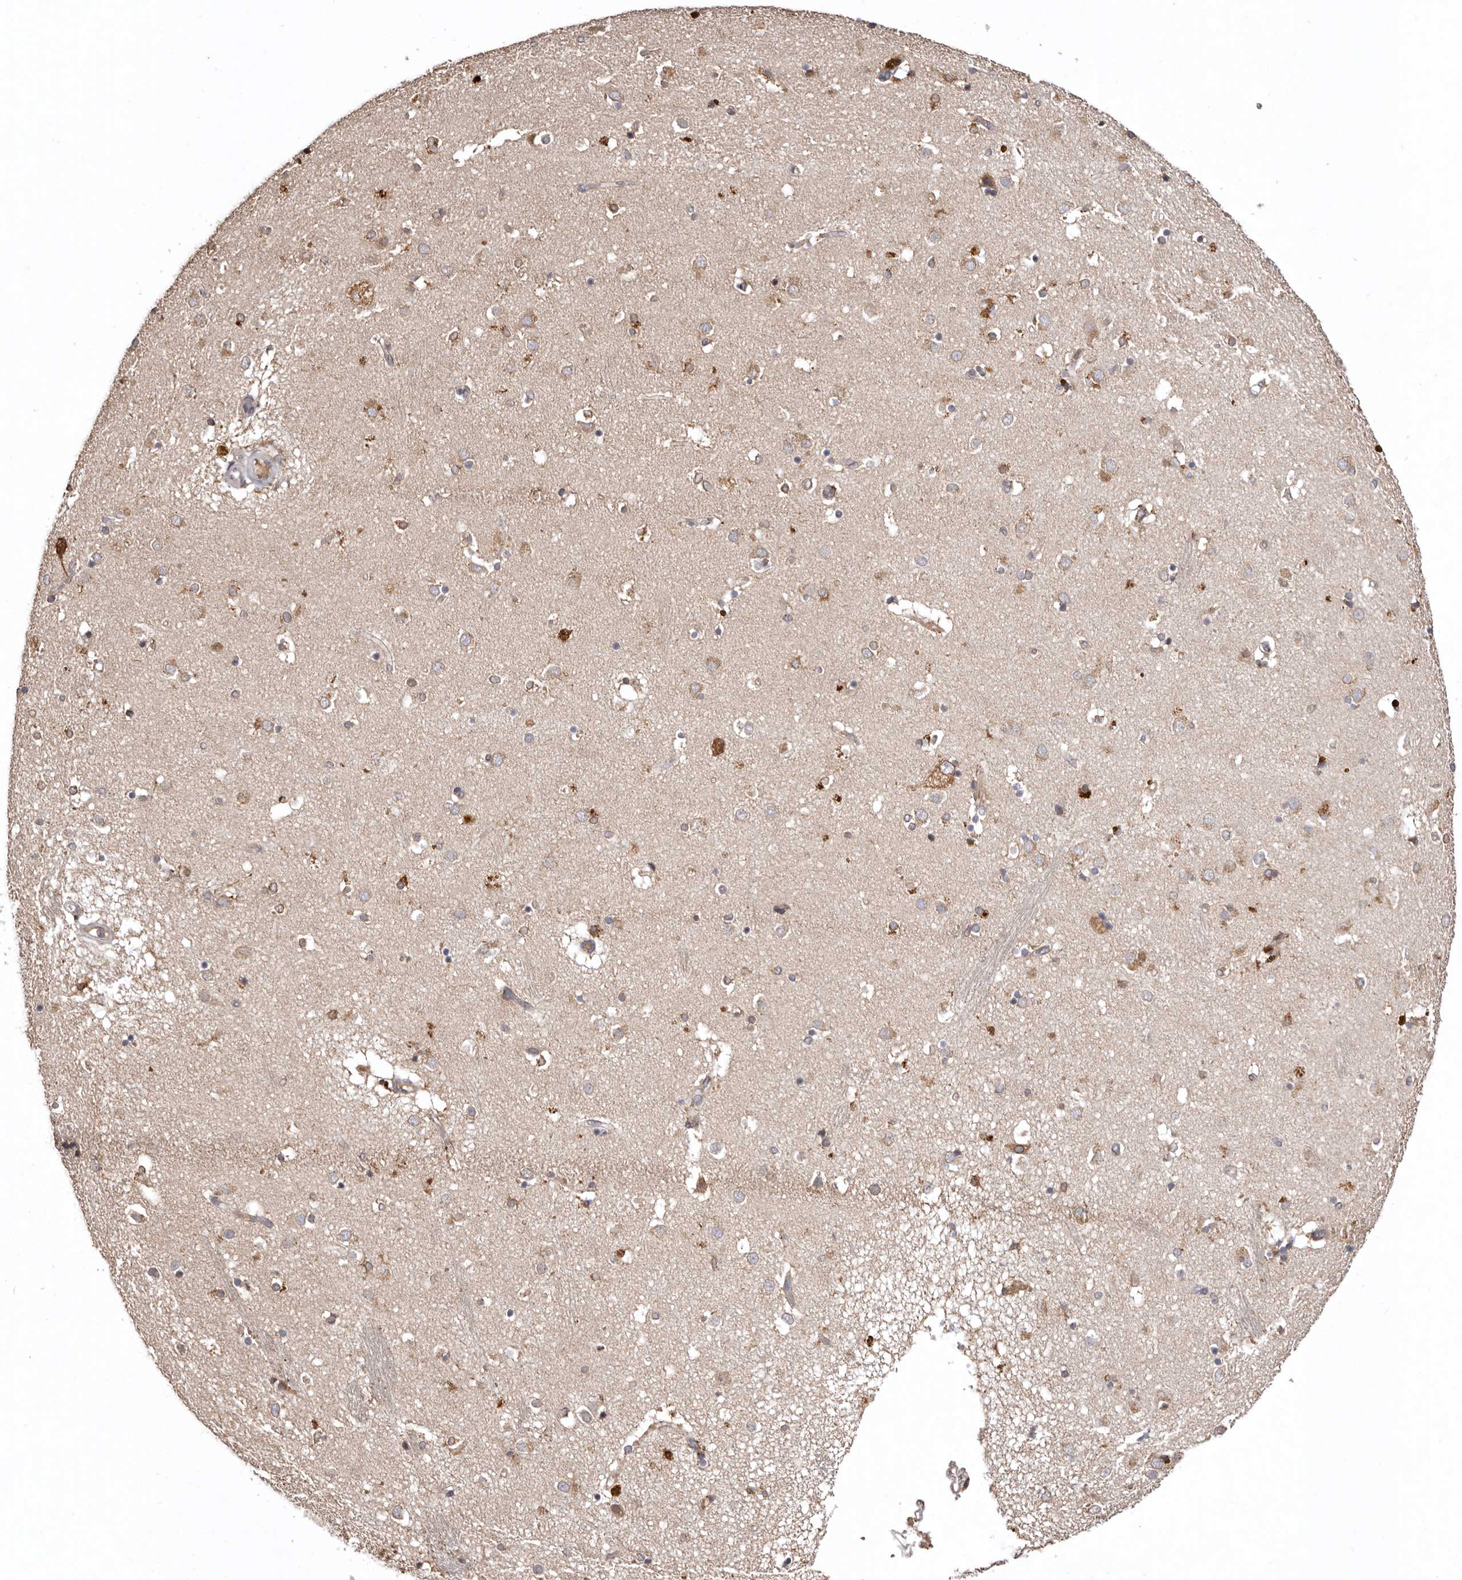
{"staining": {"intensity": "moderate", "quantity": "<25%", "location": "cytoplasmic/membranous"}, "tissue": "caudate", "cell_type": "Glial cells", "image_type": "normal", "snomed": [{"axis": "morphology", "description": "Normal tissue, NOS"}, {"axis": "topography", "description": "Lateral ventricle wall"}], "caption": "High-magnification brightfield microscopy of unremarkable caudate stained with DAB (brown) and counterstained with hematoxylin (blue). glial cells exhibit moderate cytoplasmic/membranous positivity is seen in about<25% of cells.", "gene": "INKA2", "patient": {"sex": "male", "age": 70}}